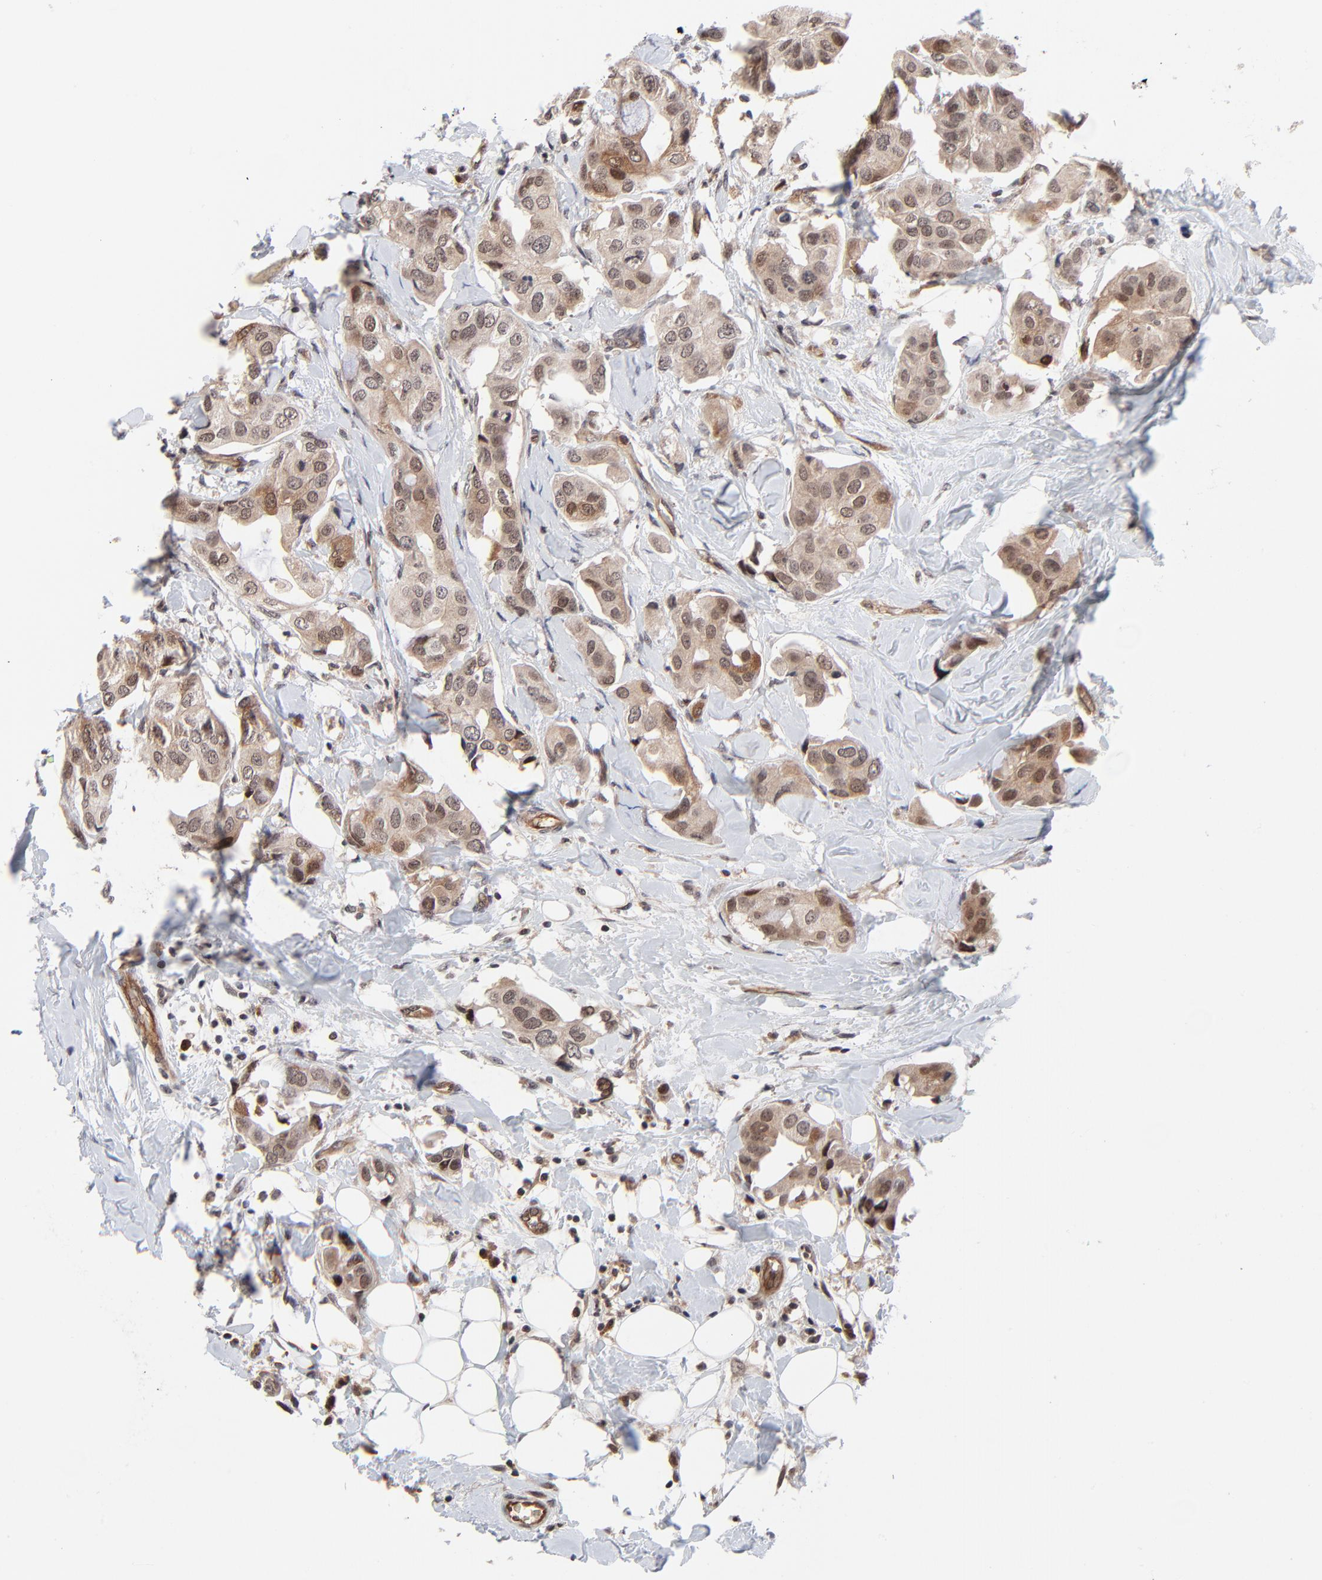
{"staining": {"intensity": "moderate", "quantity": ">75%", "location": "cytoplasmic/membranous,nuclear"}, "tissue": "breast cancer", "cell_type": "Tumor cells", "image_type": "cancer", "snomed": [{"axis": "morphology", "description": "Duct carcinoma"}, {"axis": "topography", "description": "Breast"}], "caption": "Moderate cytoplasmic/membranous and nuclear protein positivity is identified in about >75% of tumor cells in breast cancer (intraductal carcinoma).", "gene": "CASP10", "patient": {"sex": "female", "age": 40}}